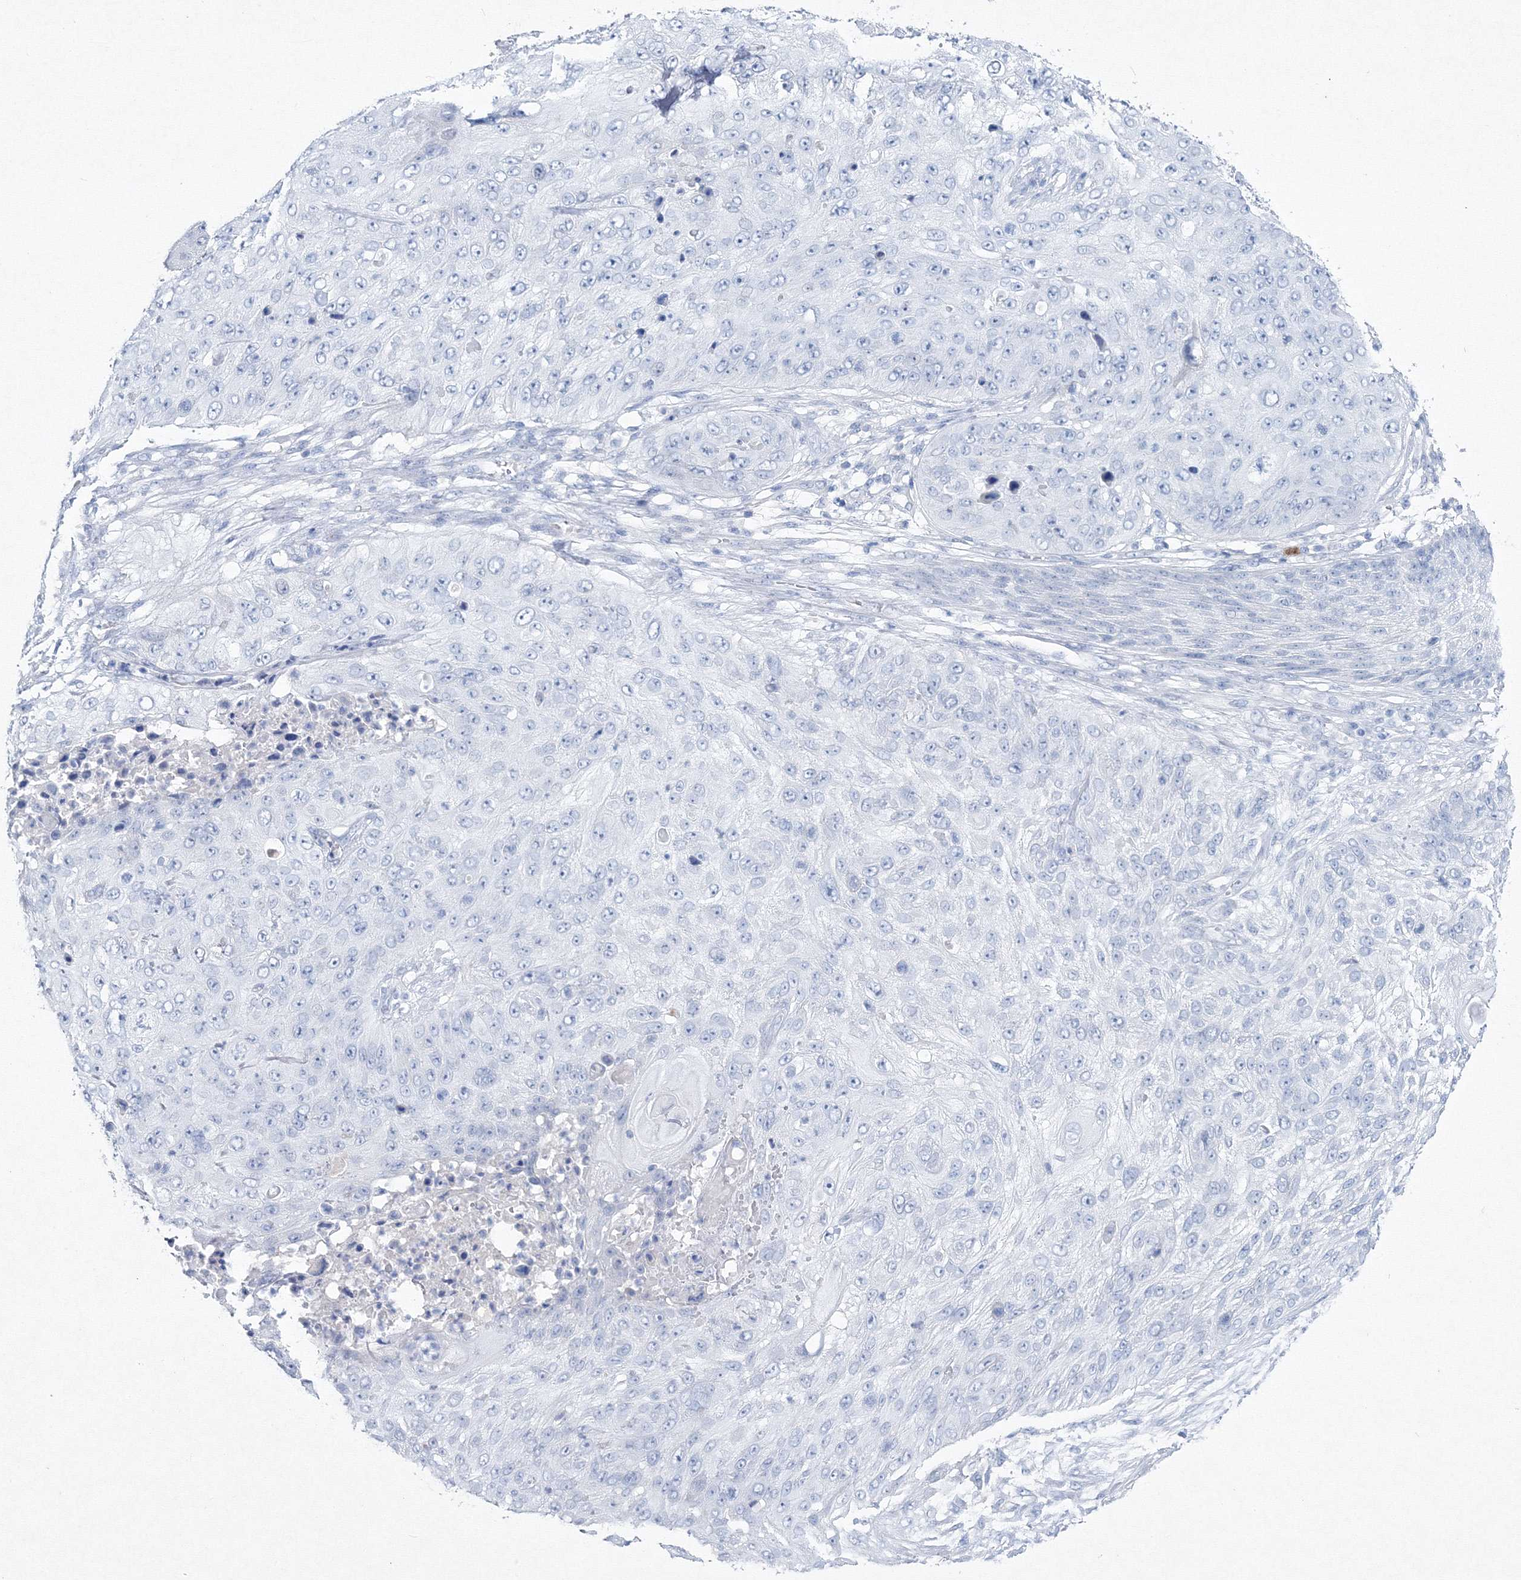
{"staining": {"intensity": "negative", "quantity": "none", "location": "none"}, "tissue": "skin cancer", "cell_type": "Tumor cells", "image_type": "cancer", "snomed": [{"axis": "morphology", "description": "Squamous cell carcinoma, NOS"}, {"axis": "topography", "description": "Skin"}], "caption": "High power microscopy image of an IHC image of skin cancer, revealing no significant expression in tumor cells.", "gene": "GCKR", "patient": {"sex": "female", "age": 80}}